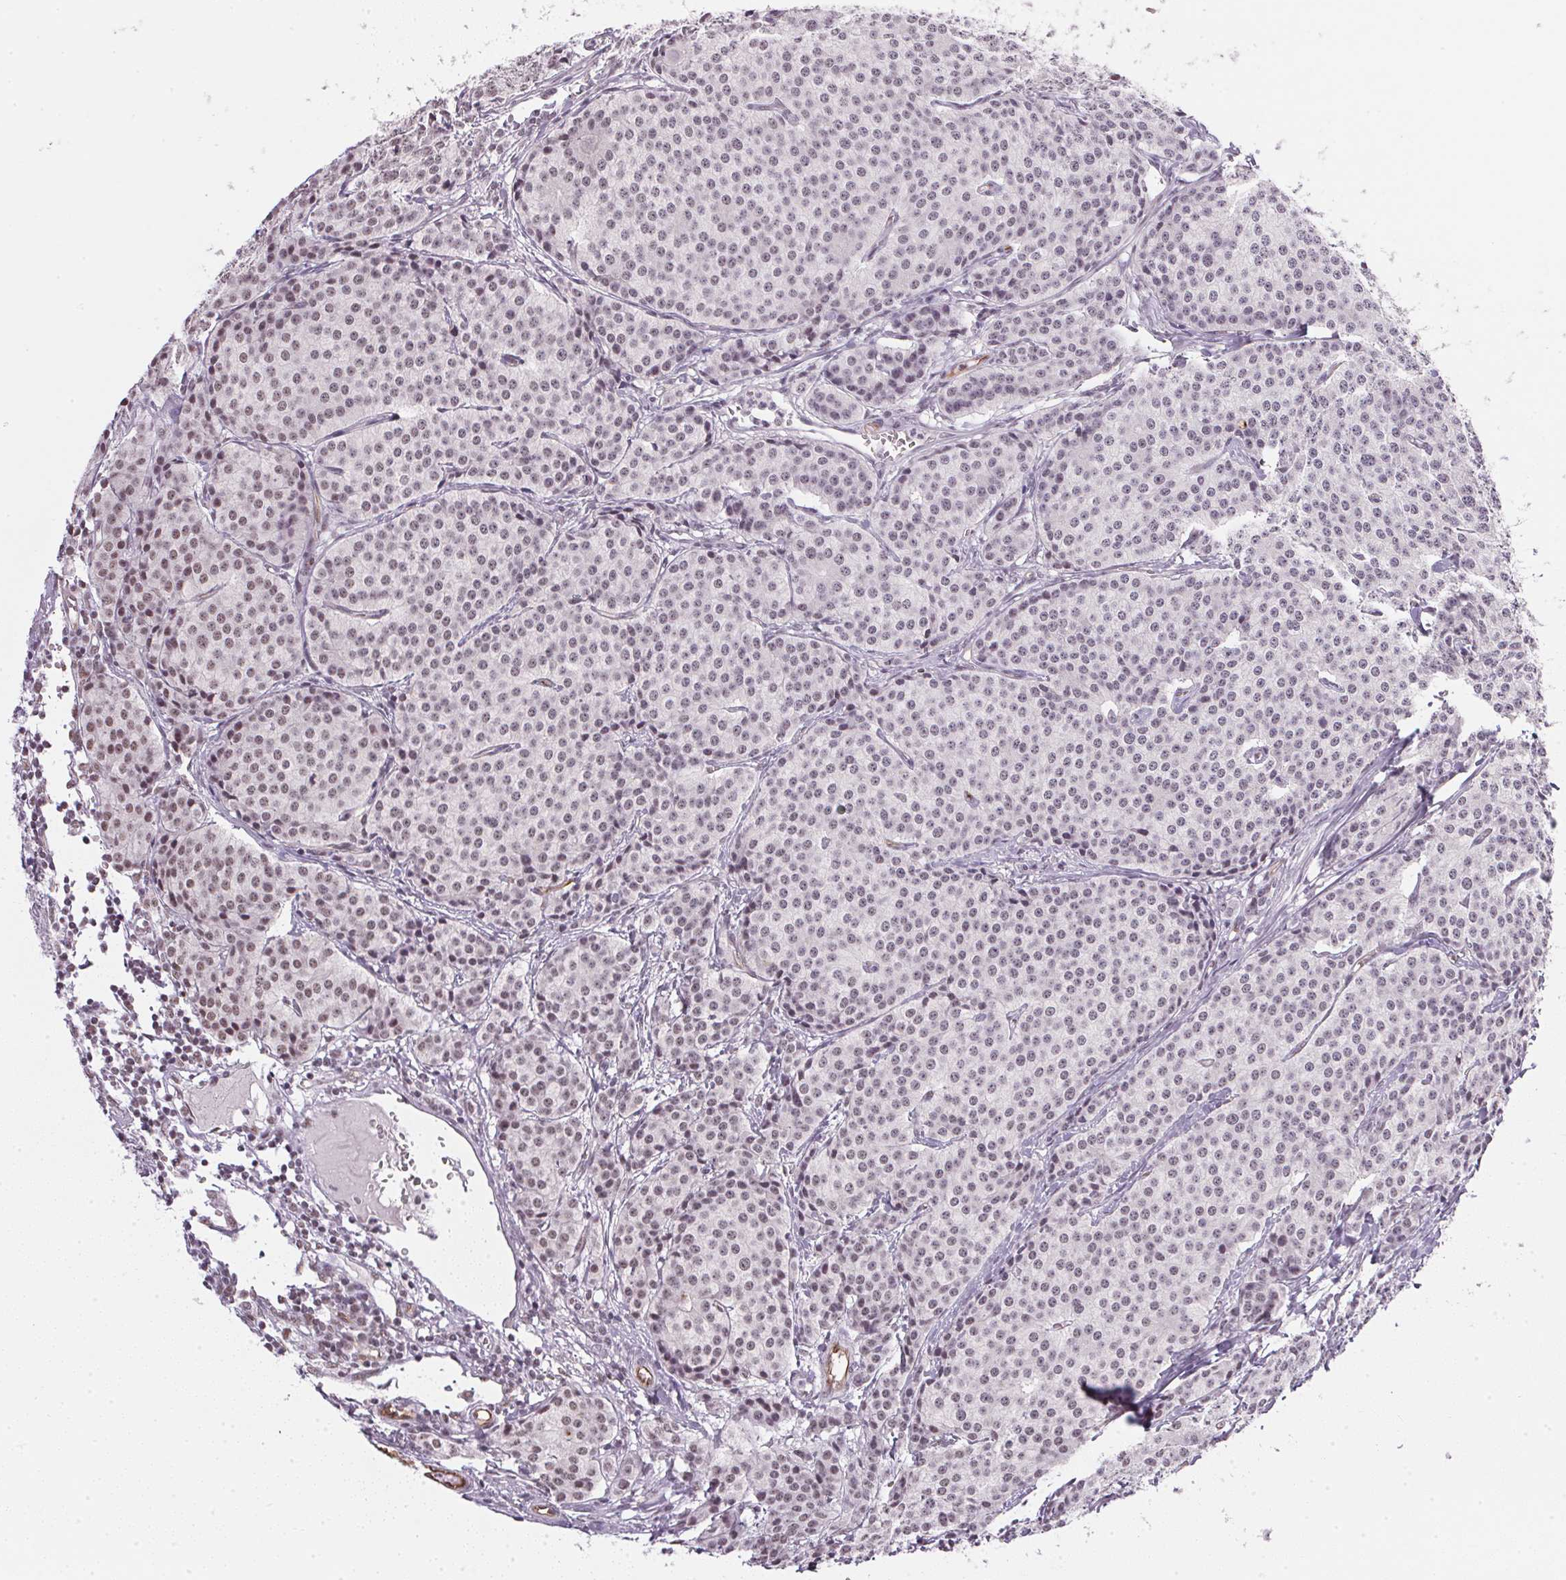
{"staining": {"intensity": "weak", "quantity": "<25%", "location": "nuclear"}, "tissue": "carcinoid", "cell_type": "Tumor cells", "image_type": "cancer", "snomed": [{"axis": "morphology", "description": "Carcinoid, malignant, NOS"}, {"axis": "topography", "description": "Small intestine"}], "caption": "This is an IHC image of malignant carcinoid. There is no staining in tumor cells.", "gene": "SRSF7", "patient": {"sex": "female", "age": 64}}